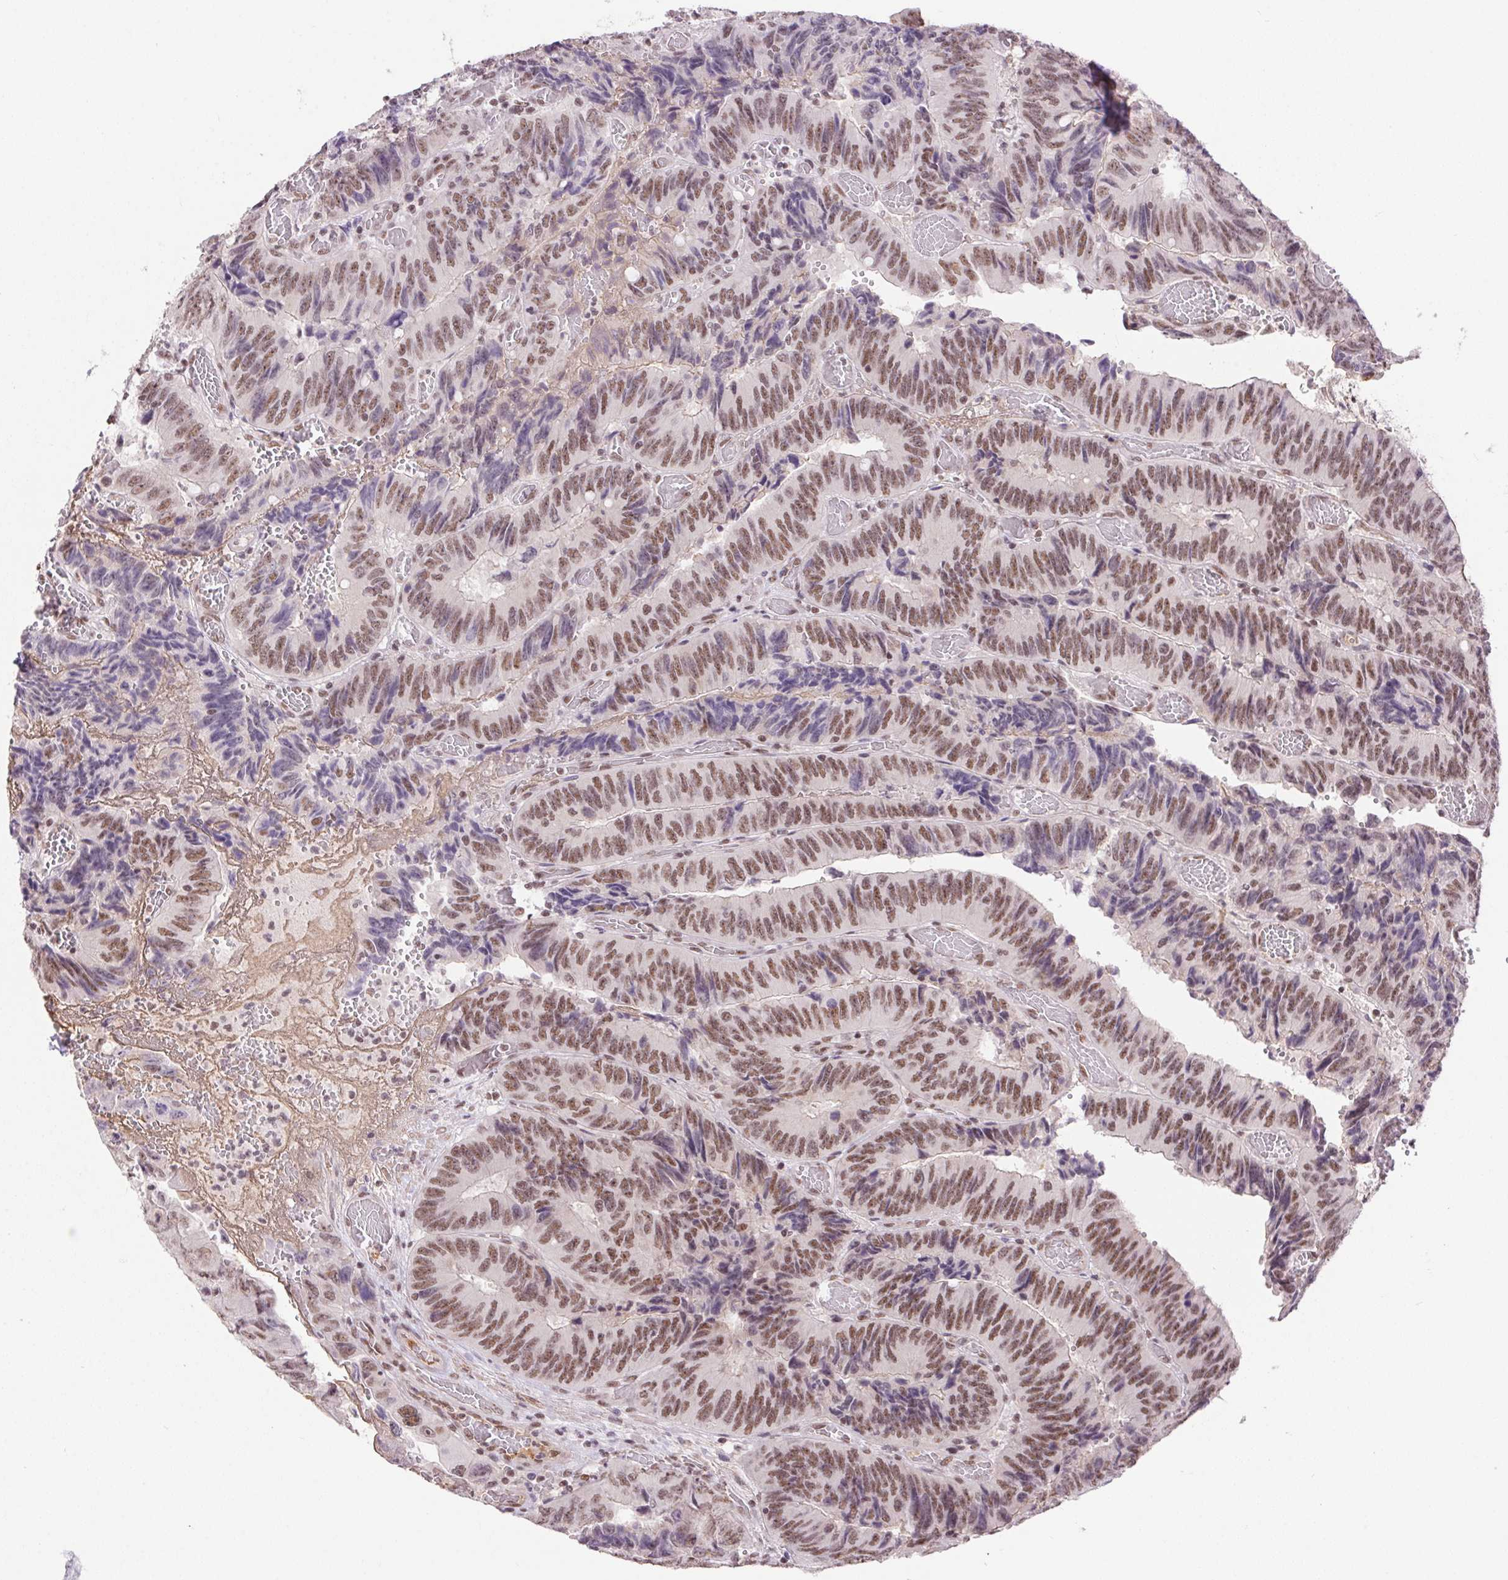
{"staining": {"intensity": "moderate", "quantity": ">75%", "location": "nuclear"}, "tissue": "colorectal cancer", "cell_type": "Tumor cells", "image_type": "cancer", "snomed": [{"axis": "morphology", "description": "Adenocarcinoma, NOS"}, {"axis": "topography", "description": "Colon"}], "caption": "Tumor cells reveal moderate nuclear positivity in about >75% of cells in colorectal adenocarcinoma.", "gene": "DDX17", "patient": {"sex": "female", "age": 84}}